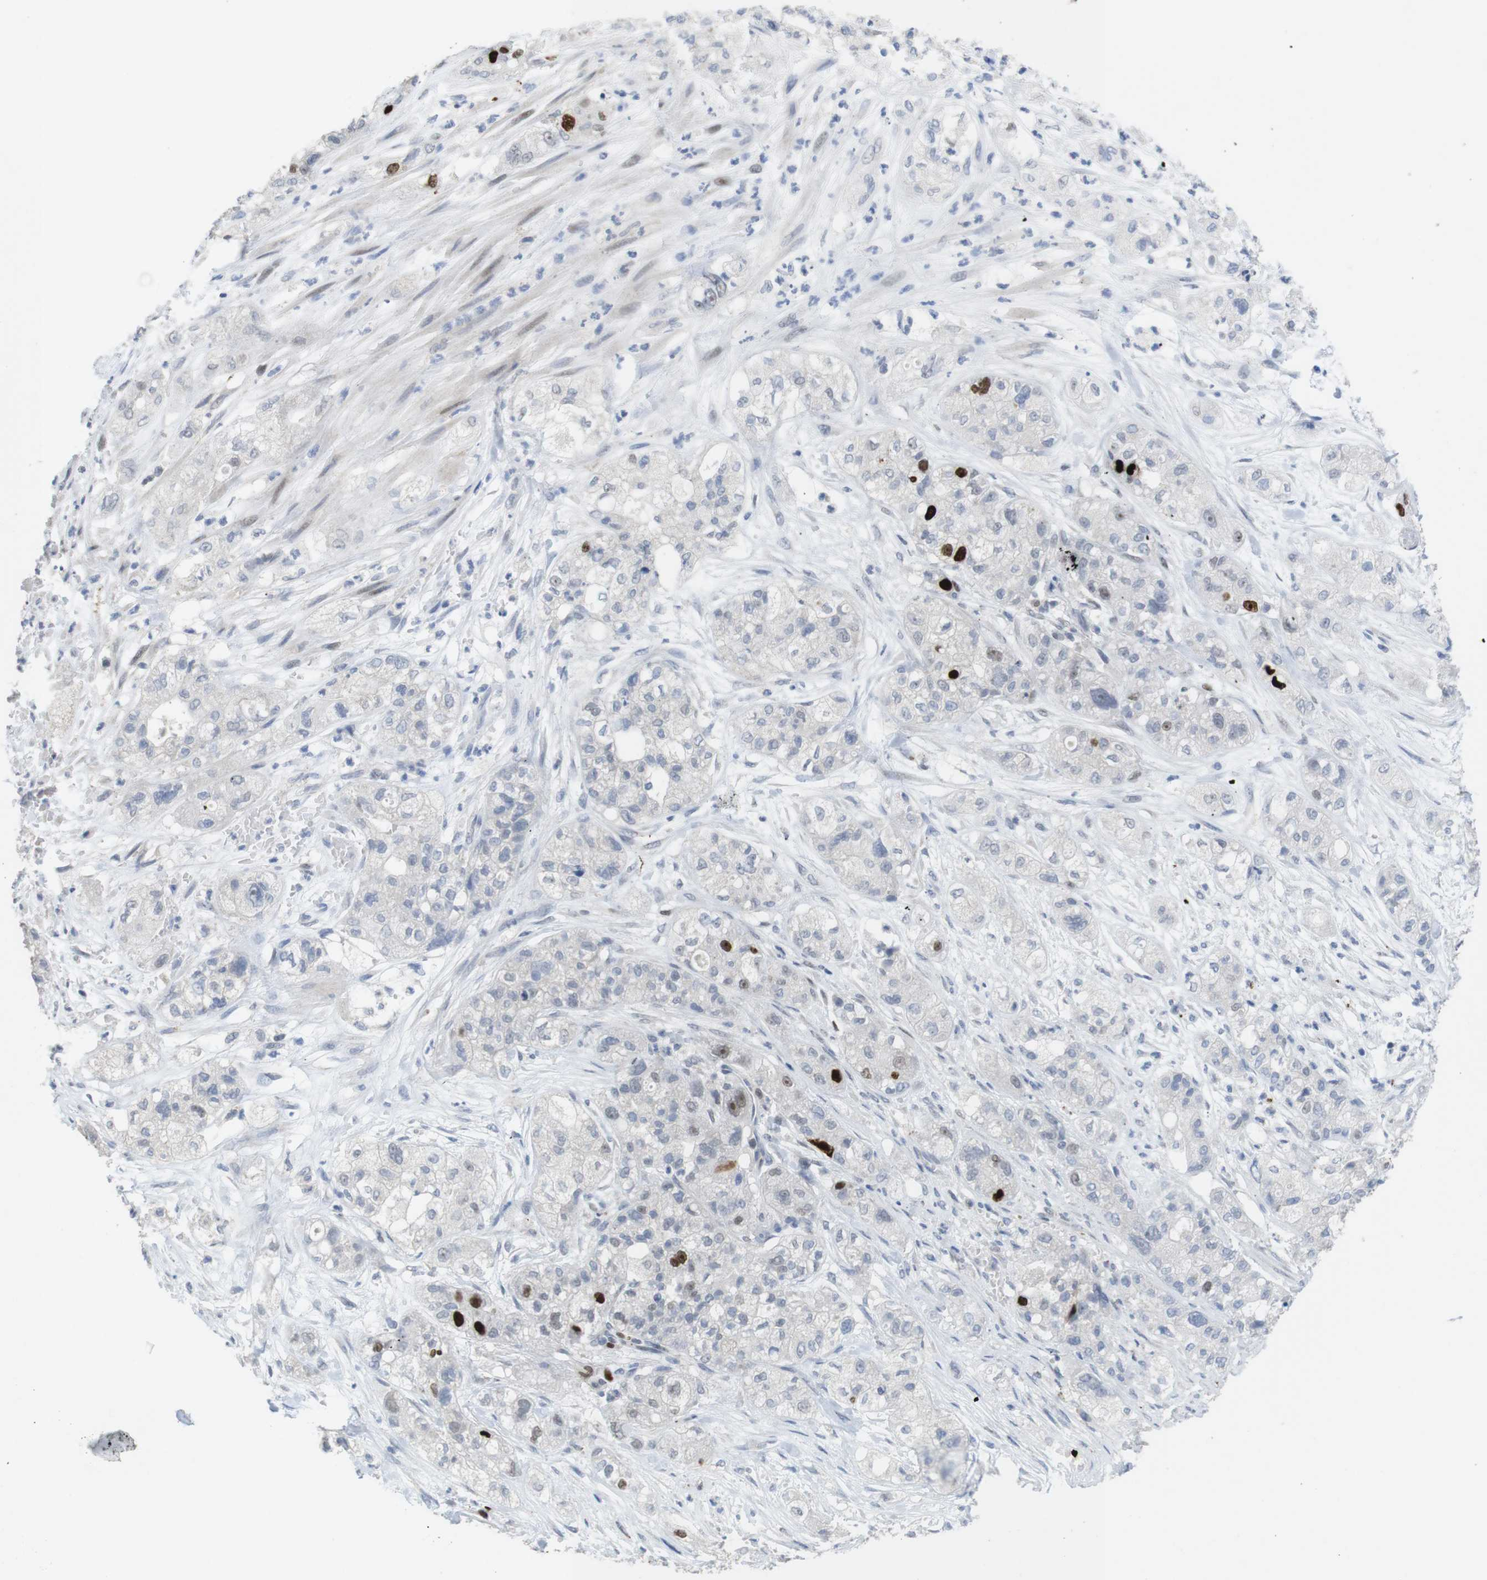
{"staining": {"intensity": "strong", "quantity": "<25%", "location": "nuclear"}, "tissue": "pancreatic cancer", "cell_type": "Tumor cells", "image_type": "cancer", "snomed": [{"axis": "morphology", "description": "Adenocarcinoma, NOS"}, {"axis": "topography", "description": "Pancreas"}], "caption": "Approximately <25% of tumor cells in pancreatic cancer exhibit strong nuclear protein positivity as visualized by brown immunohistochemical staining.", "gene": "KPNA2", "patient": {"sex": "female", "age": 78}}